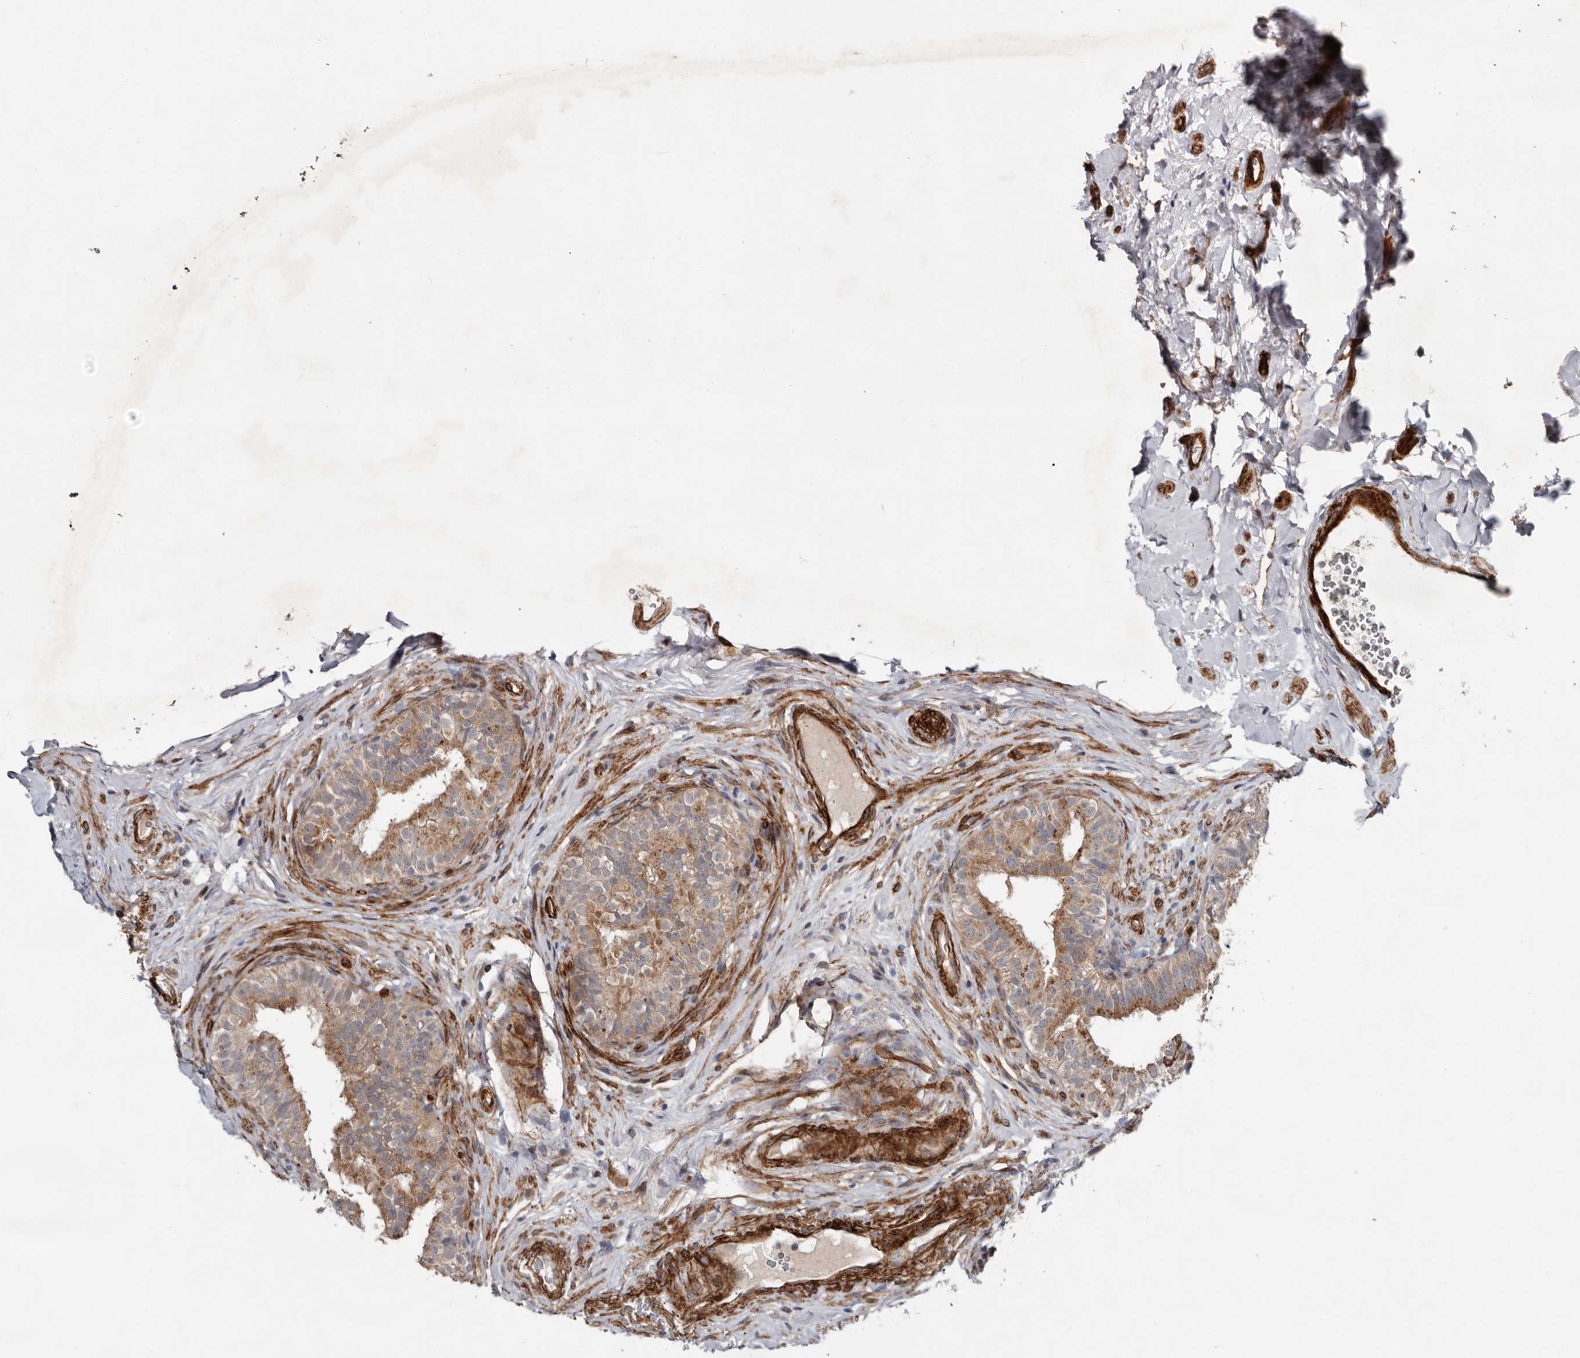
{"staining": {"intensity": "weak", "quantity": "25%-75%", "location": "cytoplasmic/membranous,nuclear"}, "tissue": "epididymis", "cell_type": "Glandular cells", "image_type": "normal", "snomed": [{"axis": "morphology", "description": "Normal tissue, NOS"}, {"axis": "topography", "description": "Epididymis"}], "caption": "The photomicrograph demonstrates staining of unremarkable epididymis, revealing weak cytoplasmic/membranous,nuclear protein staining (brown color) within glandular cells. (DAB IHC, brown staining for protein, blue staining for nuclei).", "gene": "RANBP17", "patient": {"sex": "male", "age": 49}}